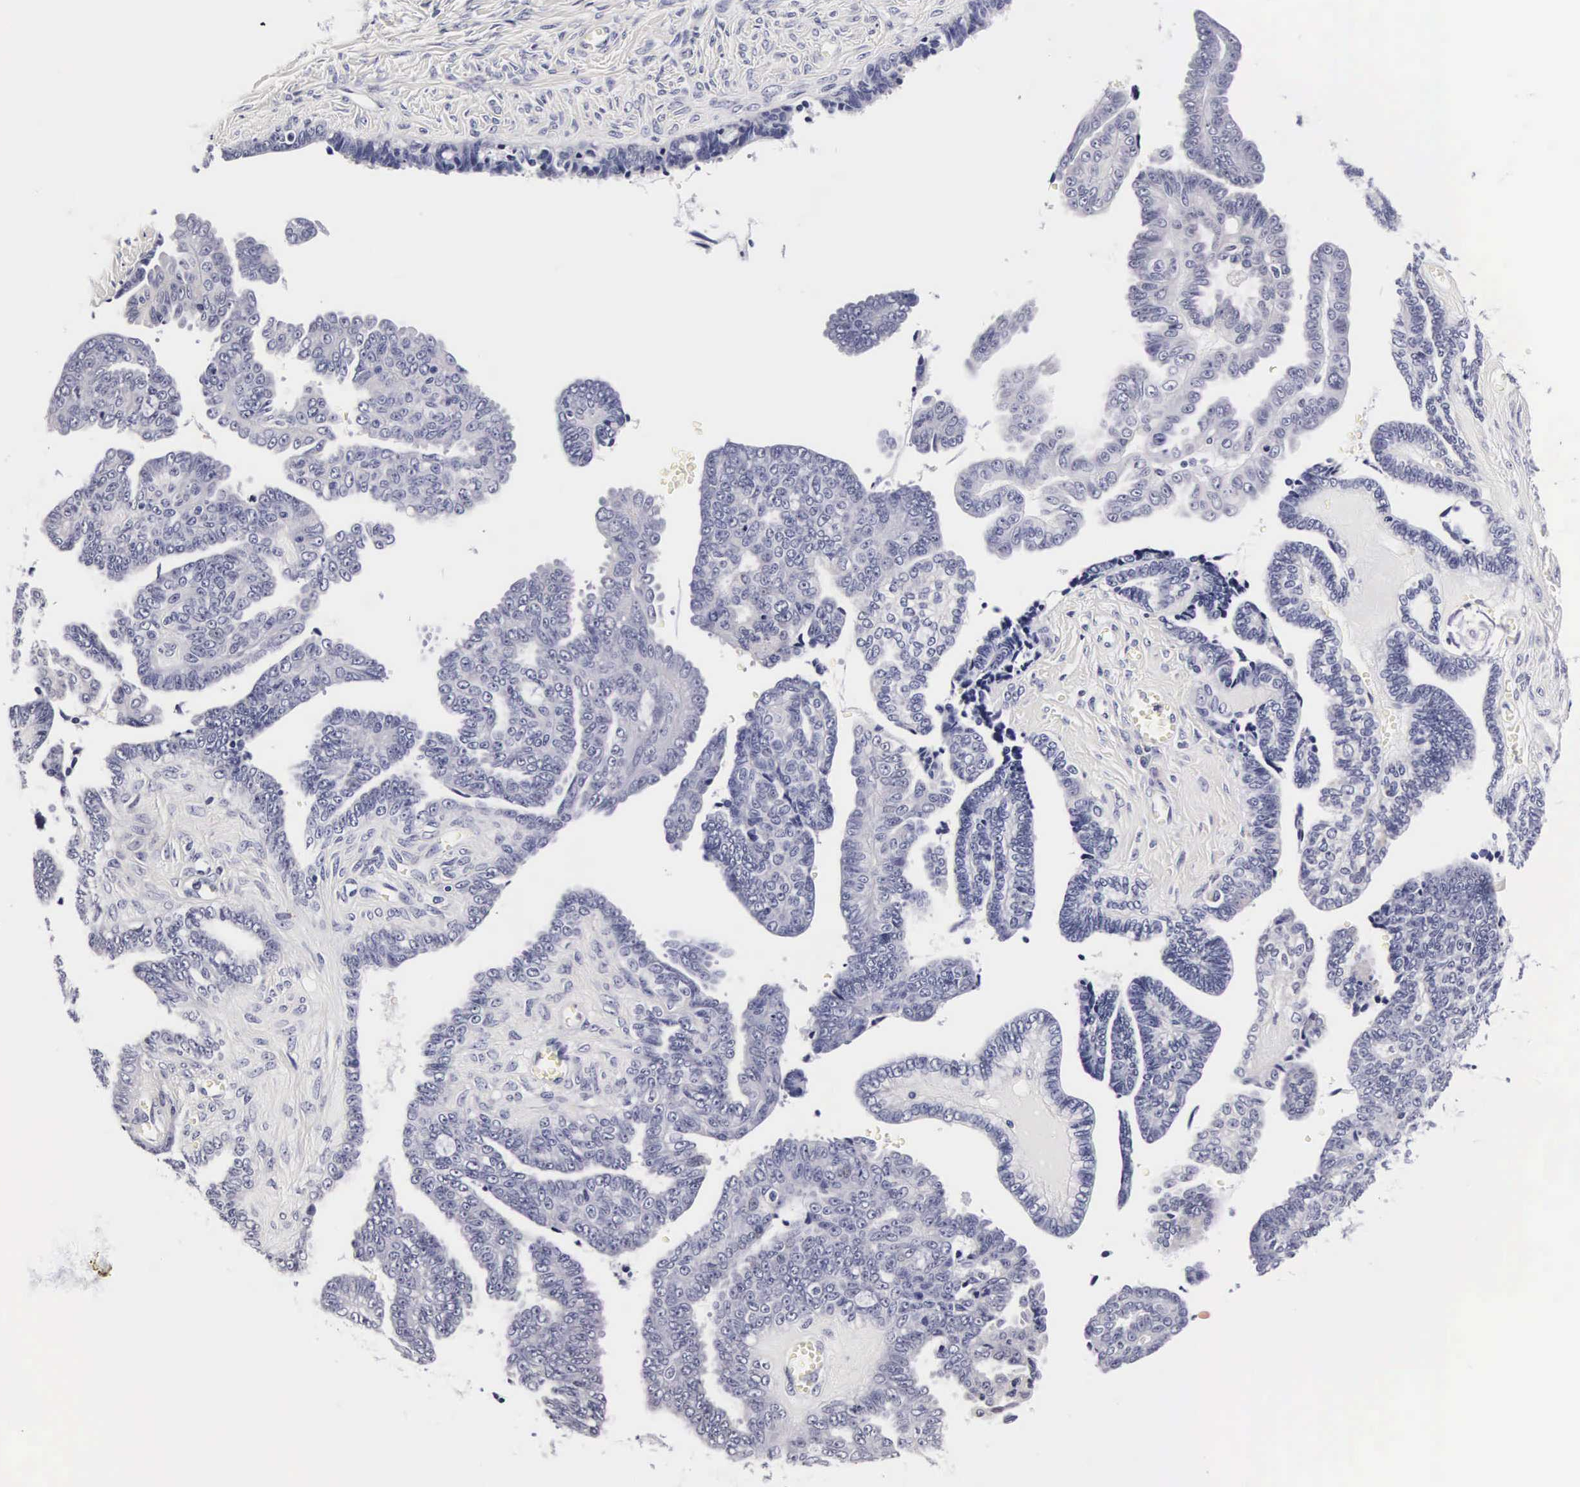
{"staining": {"intensity": "negative", "quantity": "none", "location": "none"}, "tissue": "ovarian cancer", "cell_type": "Tumor cells", "image_type": "cancer", "snomed": [{"axis": "morphology", "description": "Cystadenocarcinoma, serous, NOS"}, {"axis": "topography", "description": "Ovary"}], "caption": "High magnification brightfield microscopy of ovarian serous cystadenocarcinoma stained with DAB (3,3'-diaminobenzidine) (brown) and counterstained with hematoxylin (blue): tumor cells show no significant expression. (Brightfield microscopy of DAB (3,3'-diaminobenzidine) immunohistochemistry at high magnification).", "gene": "RNASE6", "patient": {"sex": "female", "age": 71}}